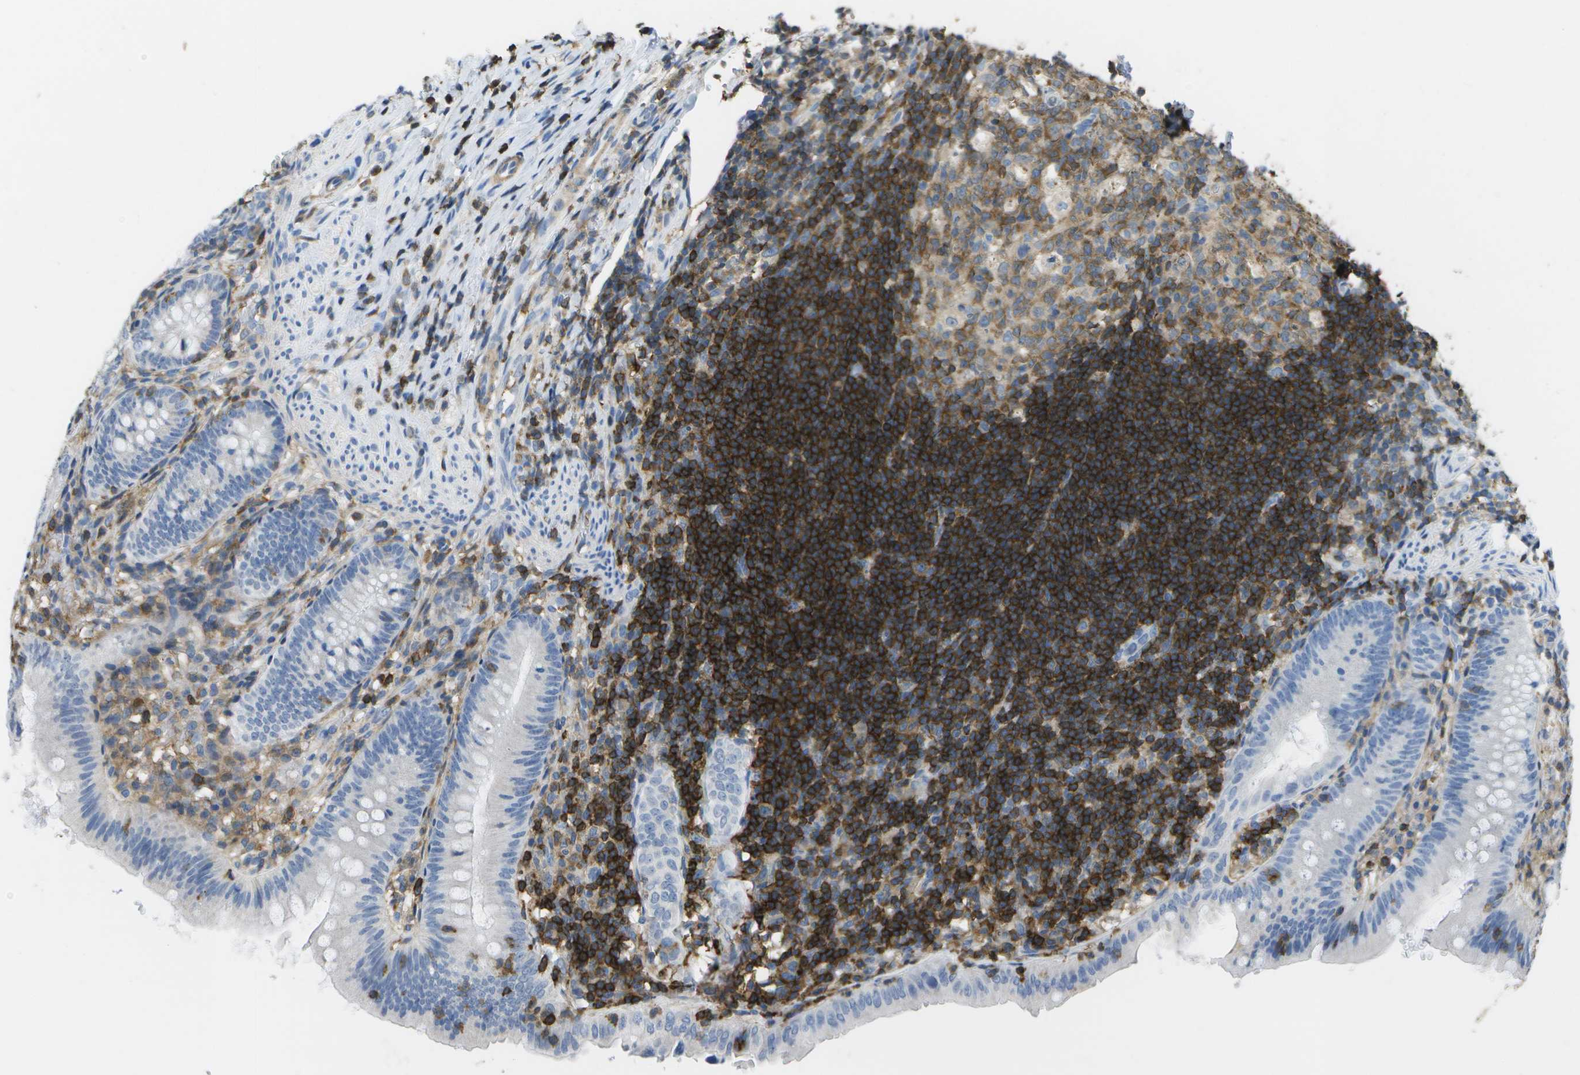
{"staining": {"intensity": "negative", "quantity": "none", "location": "none"}, "tissue": "appendix", "cell_type": "Glandular cells", "image_type": "normal", "snomed": [{"axis": "morphology", "description": "Normal tissue, NOS"}, {"axis": "topography", "description": "Appendix"}], "caption": "Protein analysis of normal appendix shows no significant staining in glandular cells.", "gene": "RCSD1", "patient": {"sex": "male", "age": 1}}